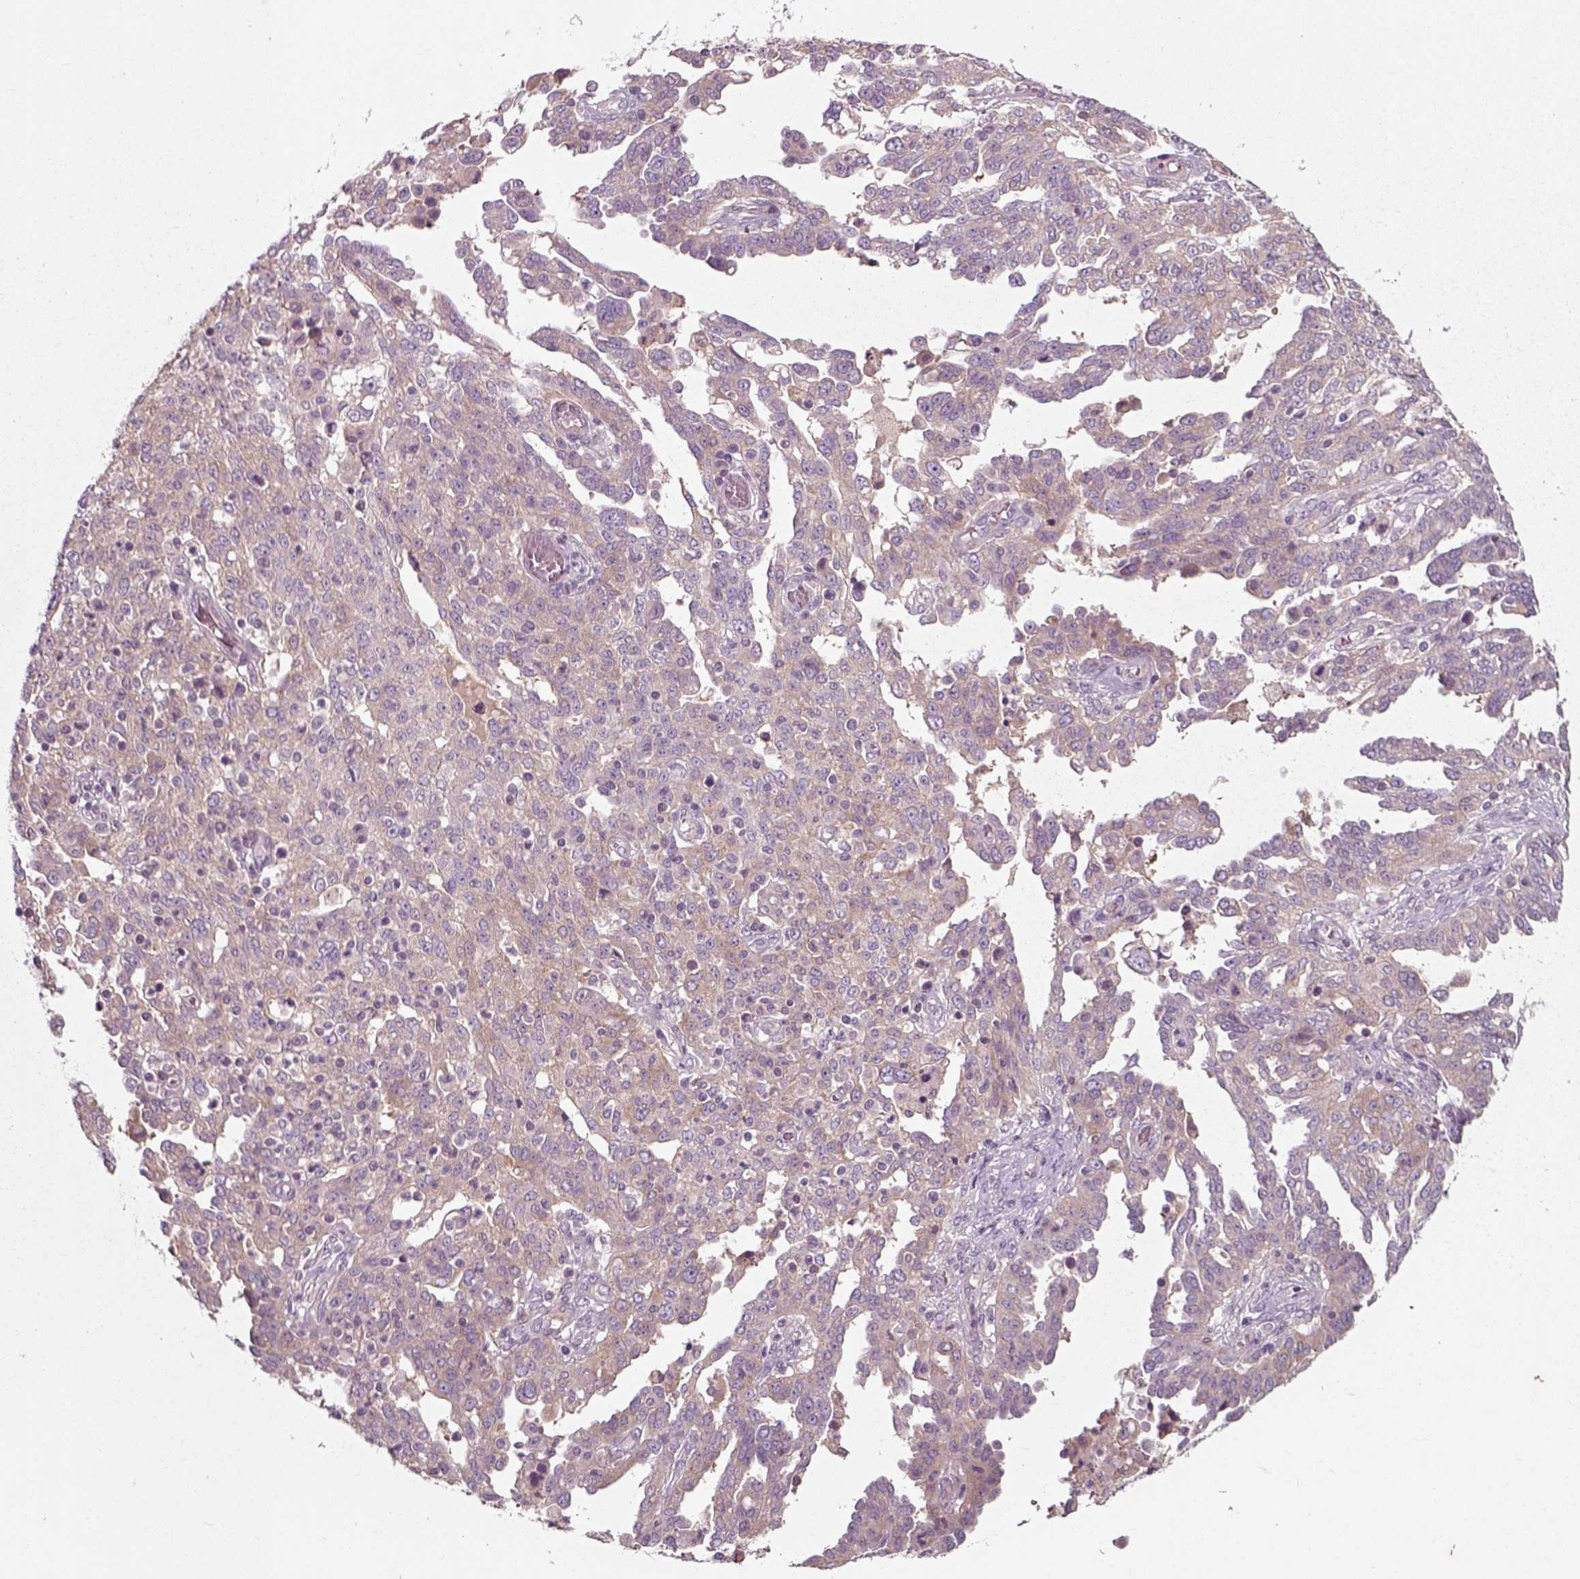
{"staining": {"intensity": "weak", "quantity": ">75%", "location": "cytoplasmic/membranous"}, "tissue": "ovarian cancer", "cell_type": "Tumor cells", "image_type": "cancer", "snomed": [{"axis": "morphology", "description": "Cystadenocarcinoma, serous, NOS"}, {"axis": "topography", "description": "Ovary"}], "caption": "DAB immunohistochemical staining of serous cystadenocarcinoma (ovarian) shows weak cytoplasmic/membranous protein staining in approximately >75% of tumor cells.", "gene": "RND2", "patient": {"sex": "female", "age": 67}}